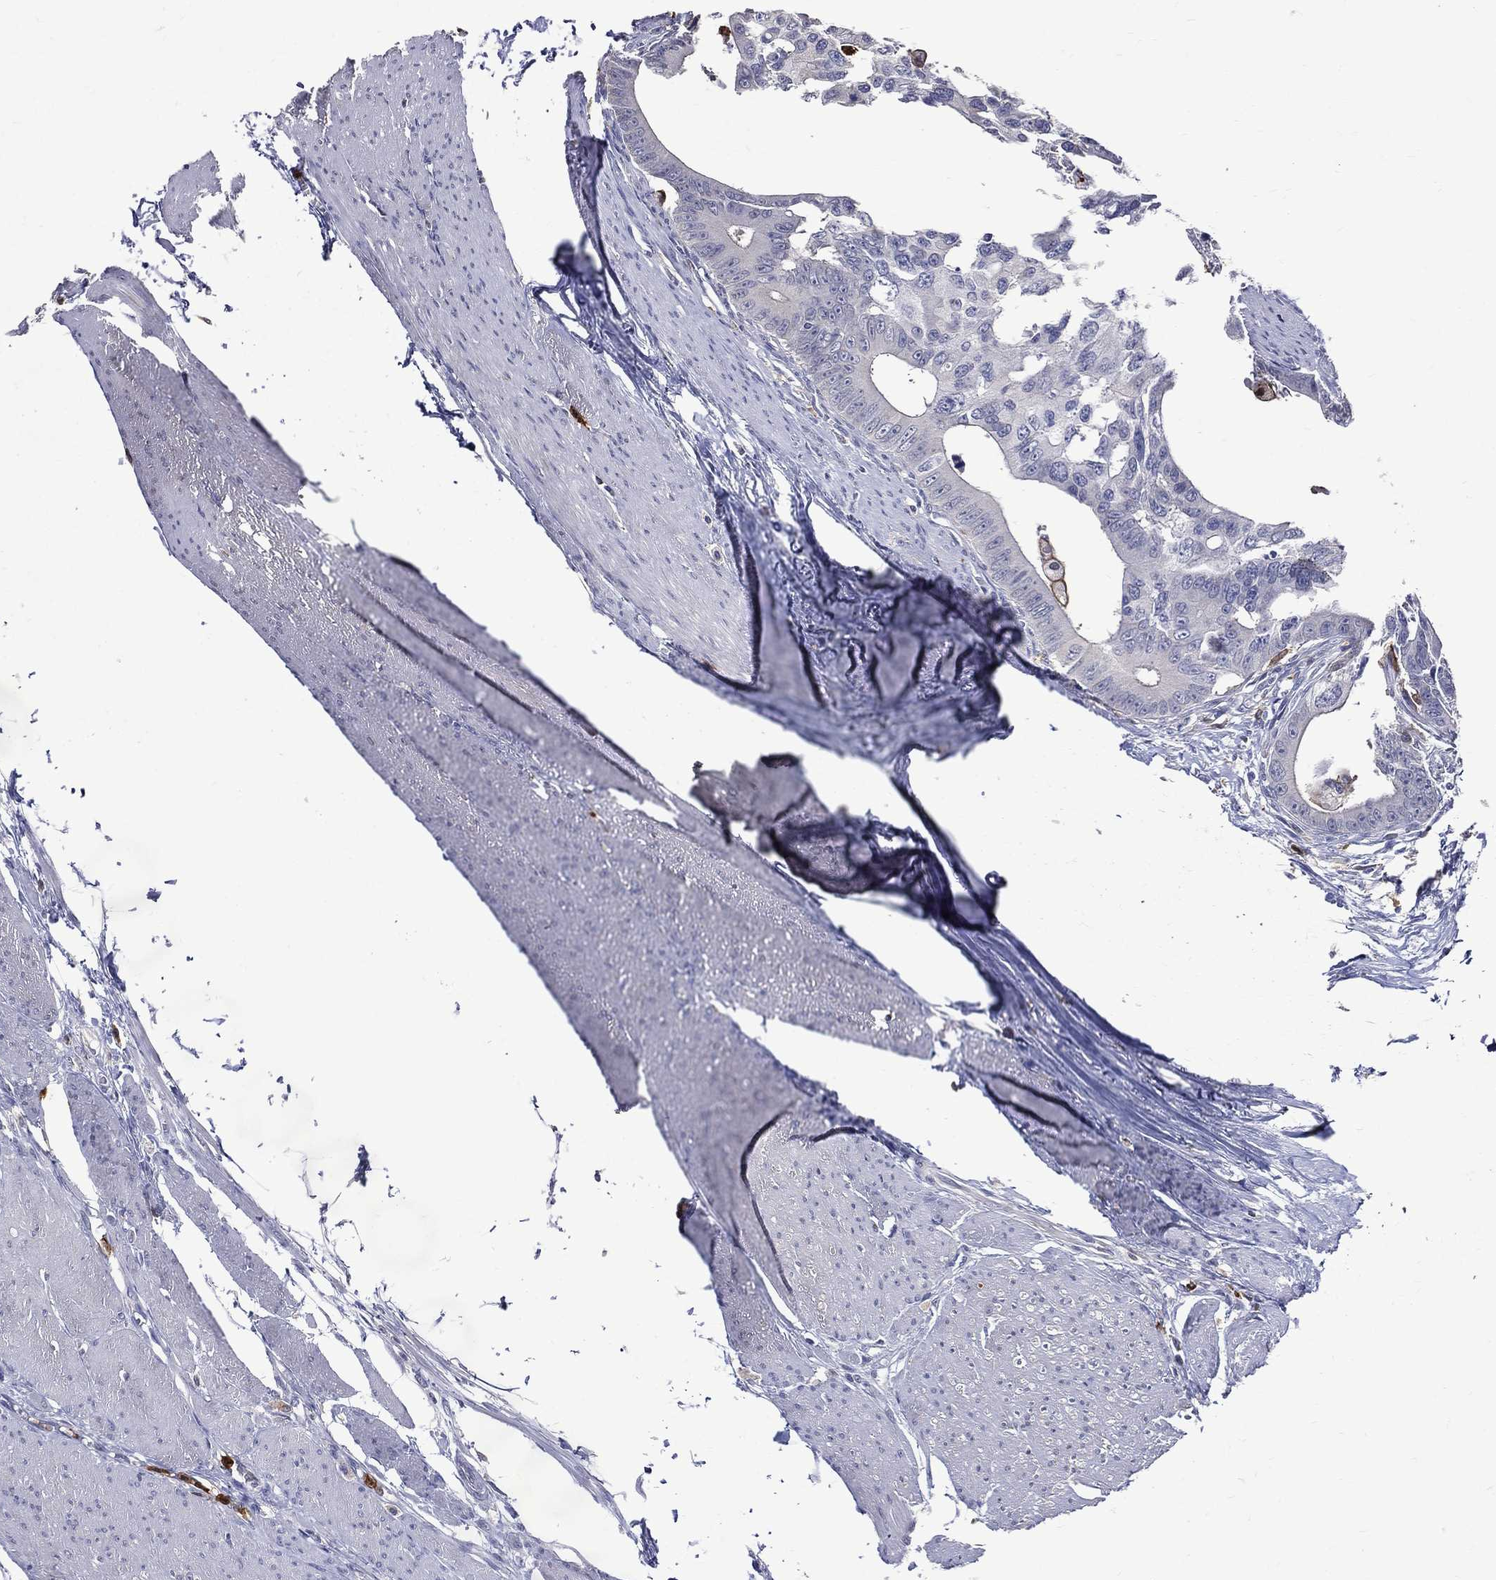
{"staining": {"intensity": "negative", "quantity": "none", "location": "none"}, "tissue": "colorectal cancer", "cell_type": "Tumor cells", "image_type": "cancer", "snomed": [{"axis": "morphology", "description": "Adenocarcinoma, NOS"}, {"axis": "topography", "description": "Rectum"}], "caption": "This is an IHC histopathology image of colorectal adenocarcinoma. There is no expression in tumor cells.", "gene": "GPR171", "patient": {"sex": "male", "age": 64}}